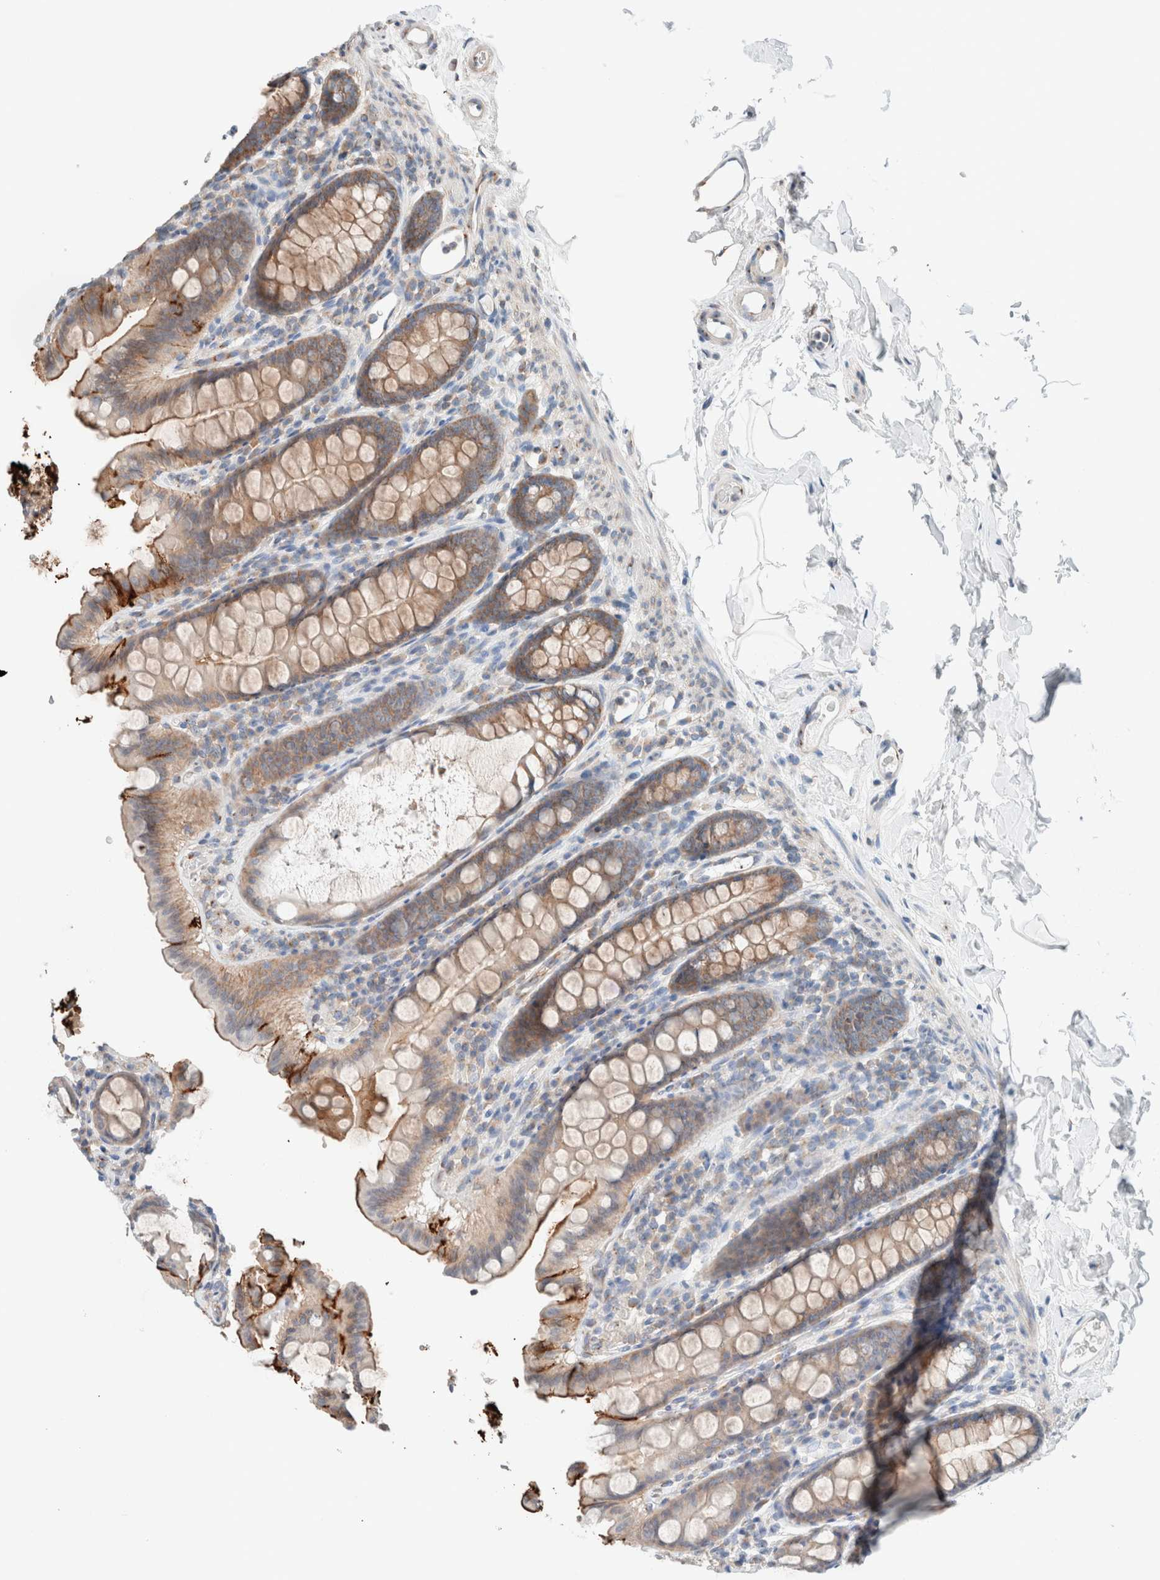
{"staining": {"intensity": "negative", "quantity": "none", "location": "none"}, "tissue": "colon", "cell_type": "Endothelial cells", "image_type": "normal", "snomed": [{"axis": "morphology", "description": "Normal tissue, NOS"}, {"axis": "topography", "description": "Colon"}, {"axis": "topography", "description": "Peripheral nerve tissue"}], "caption": "Immunohistochemistry (IHC) micrograph of unremarkable colon: colon stained with DAB shows no significant protein positivity in endothelial cells.", "gene": "CASC3", "patient": {"sex": "female", "age": 61}}